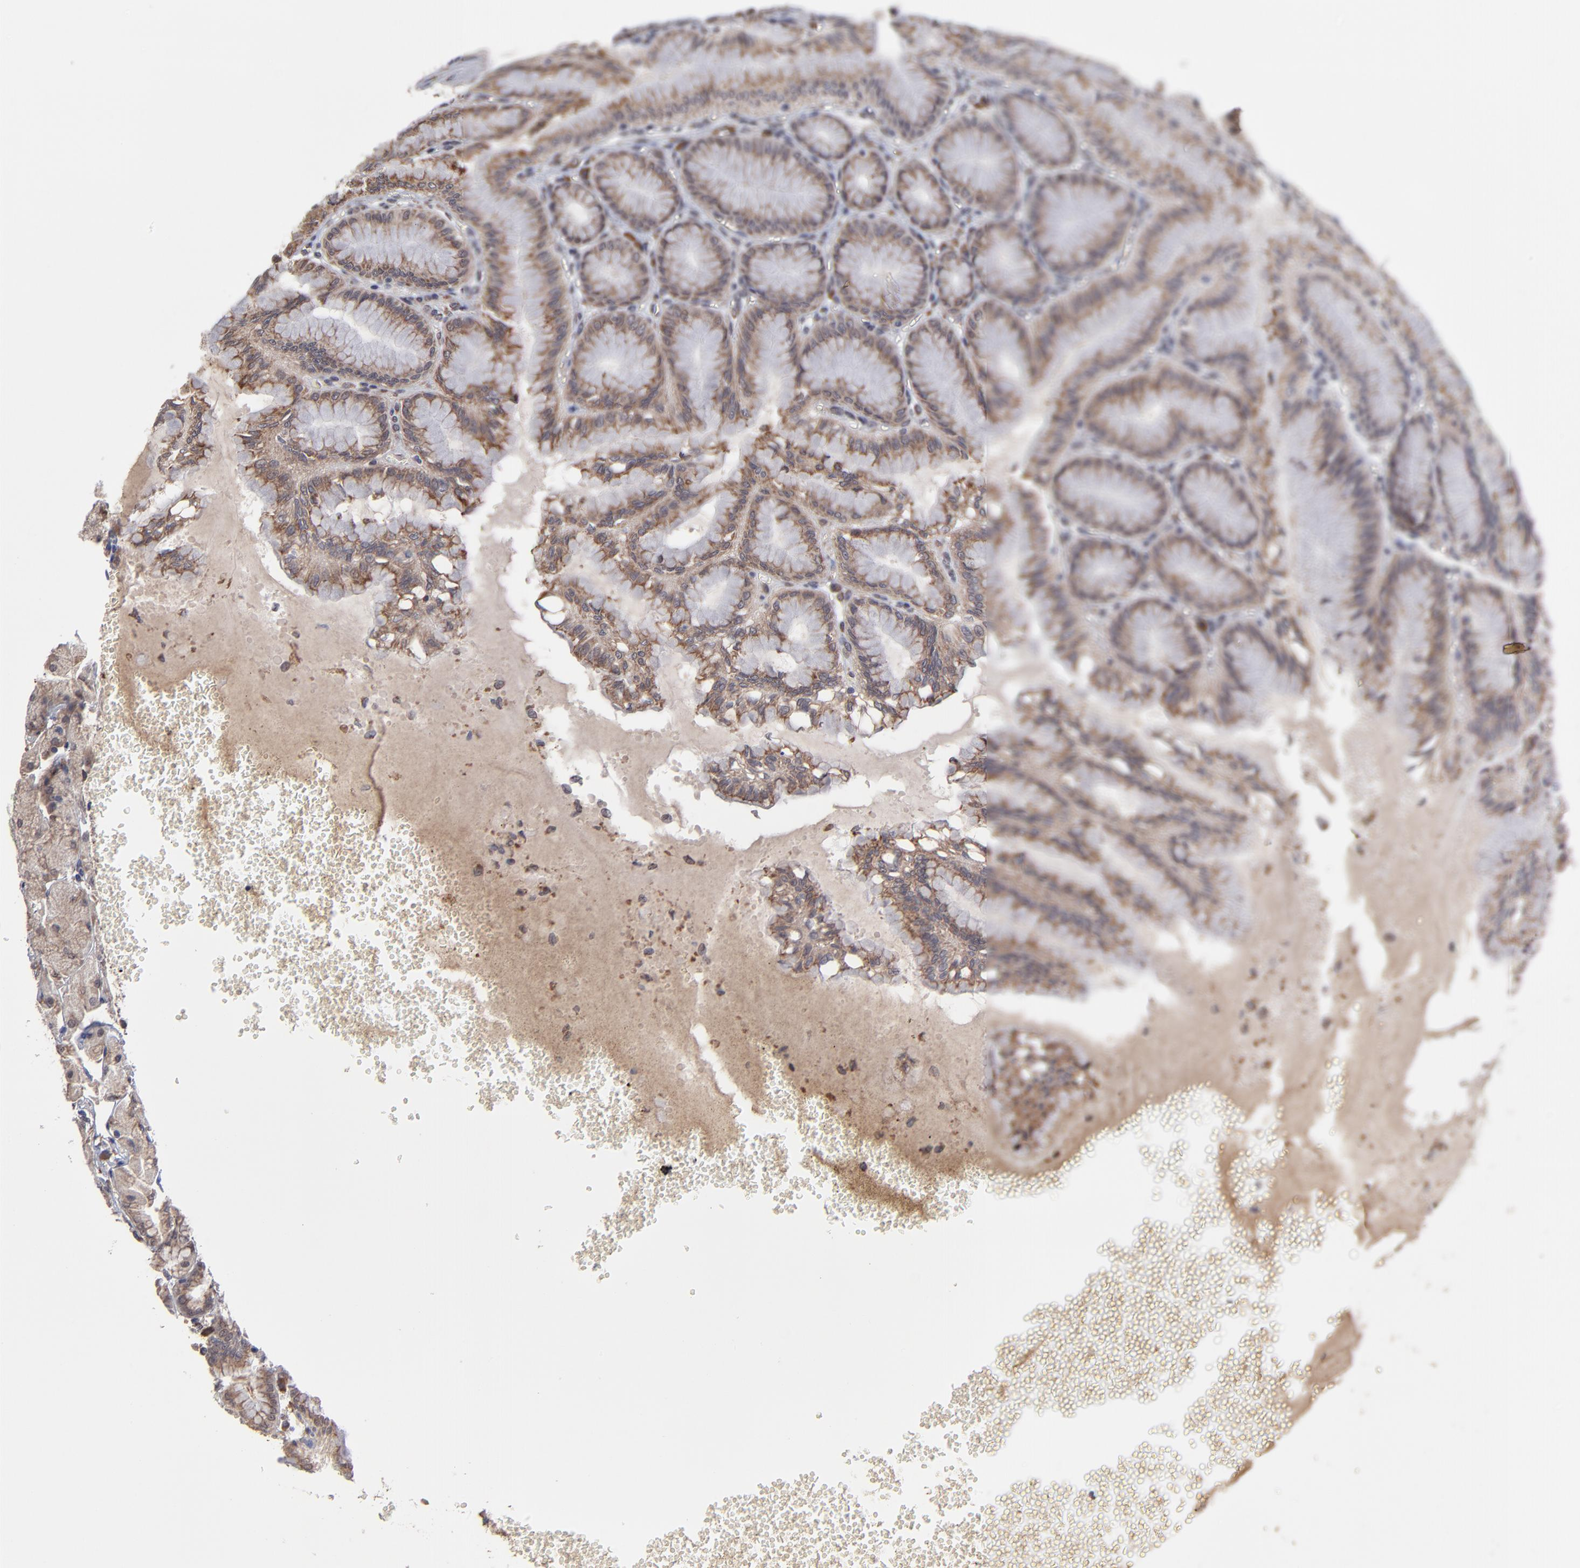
{"staining": {"intensity": "moderate", "quantity": ">75%", "location": "cytoplasmic/membranous"}, "tissue": "stomach", "cell_type": "Glandular cells", "image_type": "normal", "snomed": [{"axis": "morphology", "description": "Normal tissue, NOS"}, {"axis": "topography", "description": "Stomach"}, {"axis": "topography", "description": "Stomach, lower"}], "caption": "DAB immunohistochemical staining of unremarkable stomach shows moderate cytoplasmic/membranous protein expression in about >75% of glandular cells.", "gene": "CHL1", "patient": {"sex": "male", "age": 76}}